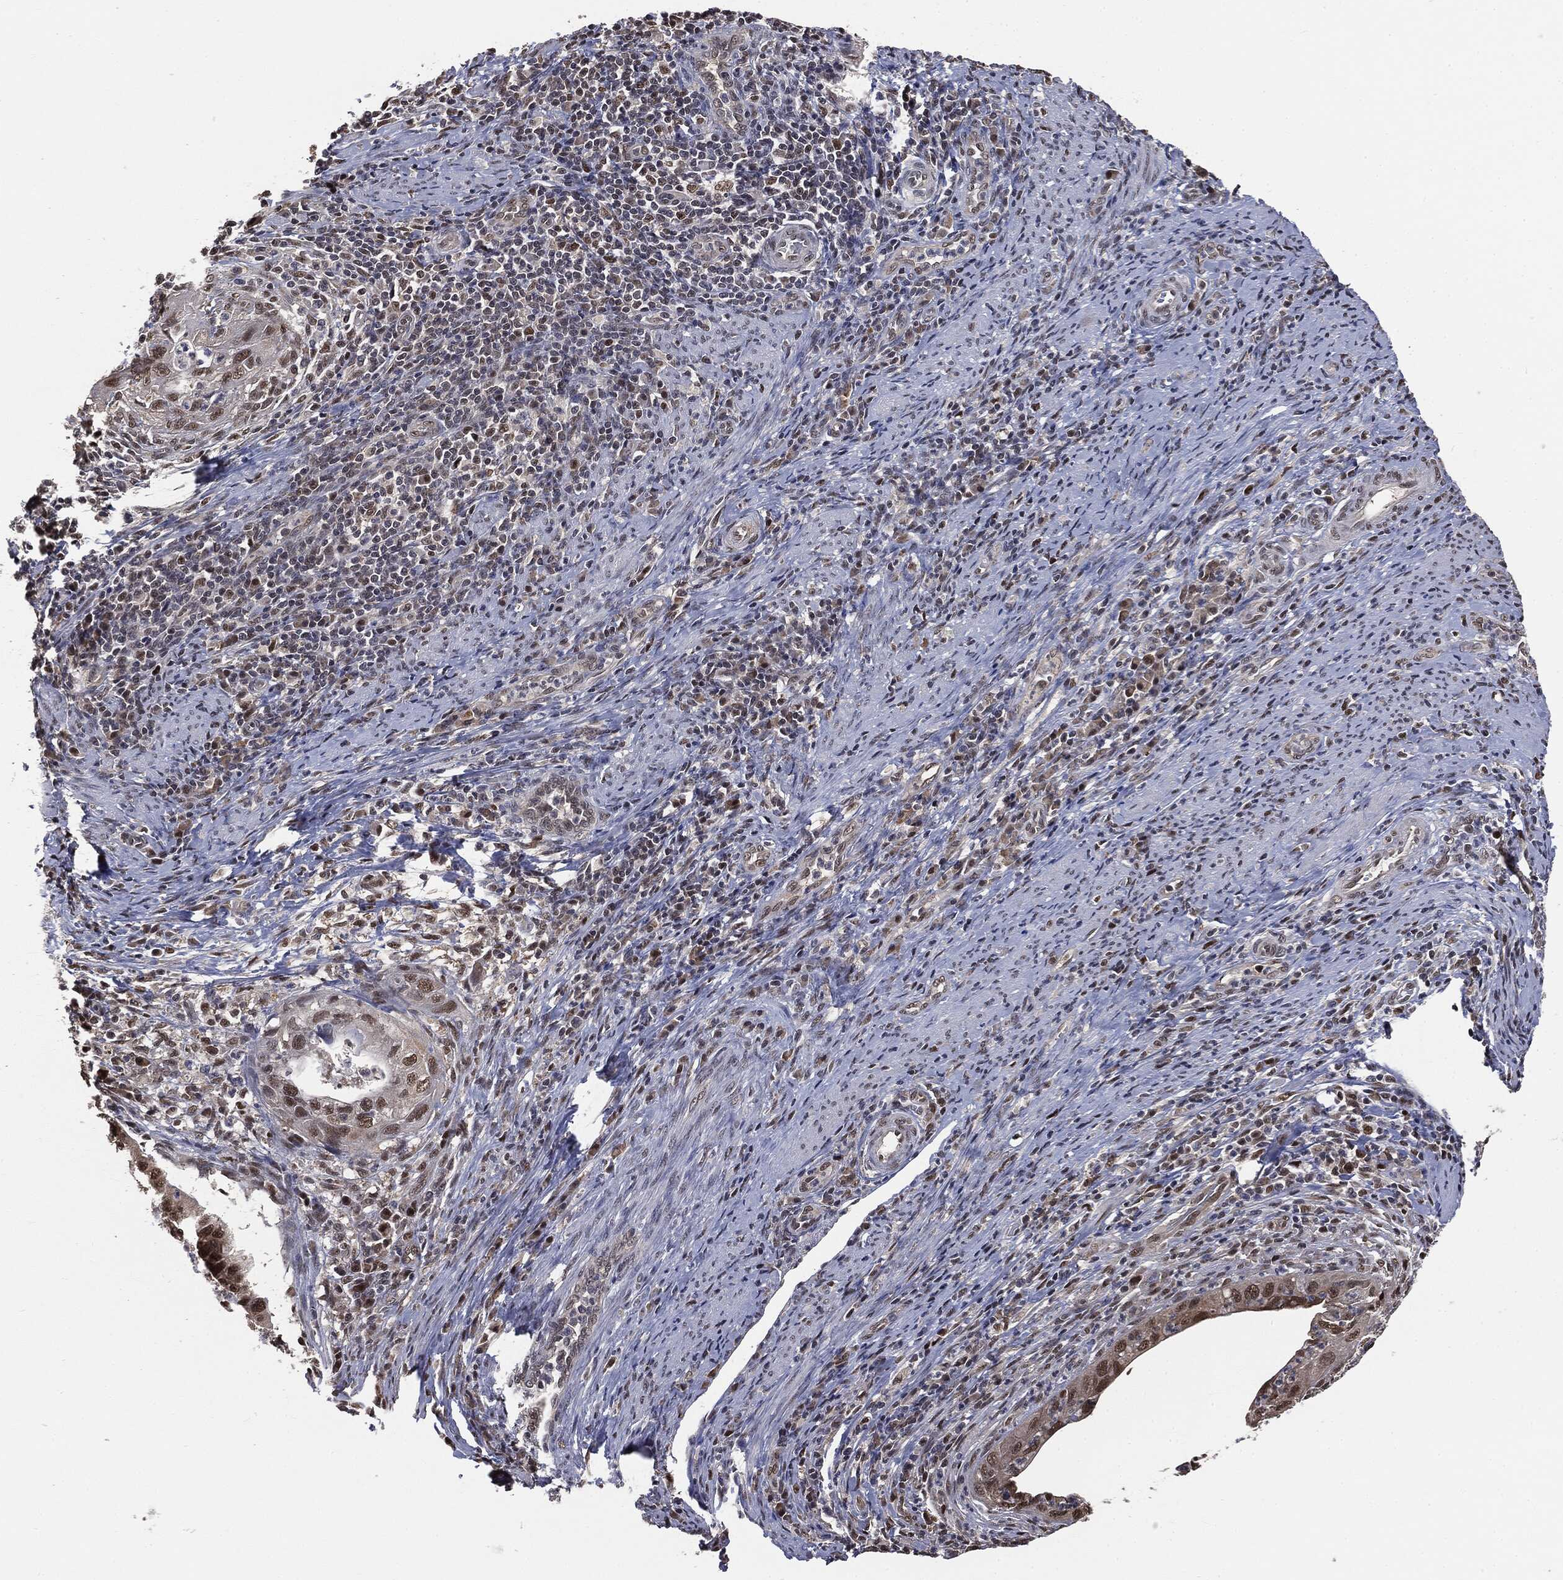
{"staining": {"intensity": "moderate", "quantity": "<25%", "location": "nuclear"}, "tissue": "cervical cancer", "cell_type": "Tumor cells", "image_type": "cancer", "snomed": [{"axis": "morphology", "description": "Squamous cell carcinoma, NOS"}, {"axis": "topography", "description": "Cervix"}], "caption": "Cervical cancer tissue shows moderate nuclear staining in about <25% of tumor cells, visualized by immunohistochemistry. Using DAB (3,3'-diaminobenzidine) (brown) and hematoxylin (blue) stains, captured at high magnification using brightfield microscopy.", "gene": "SHLD2", "patient": {"sex": "female", "age": 26}}